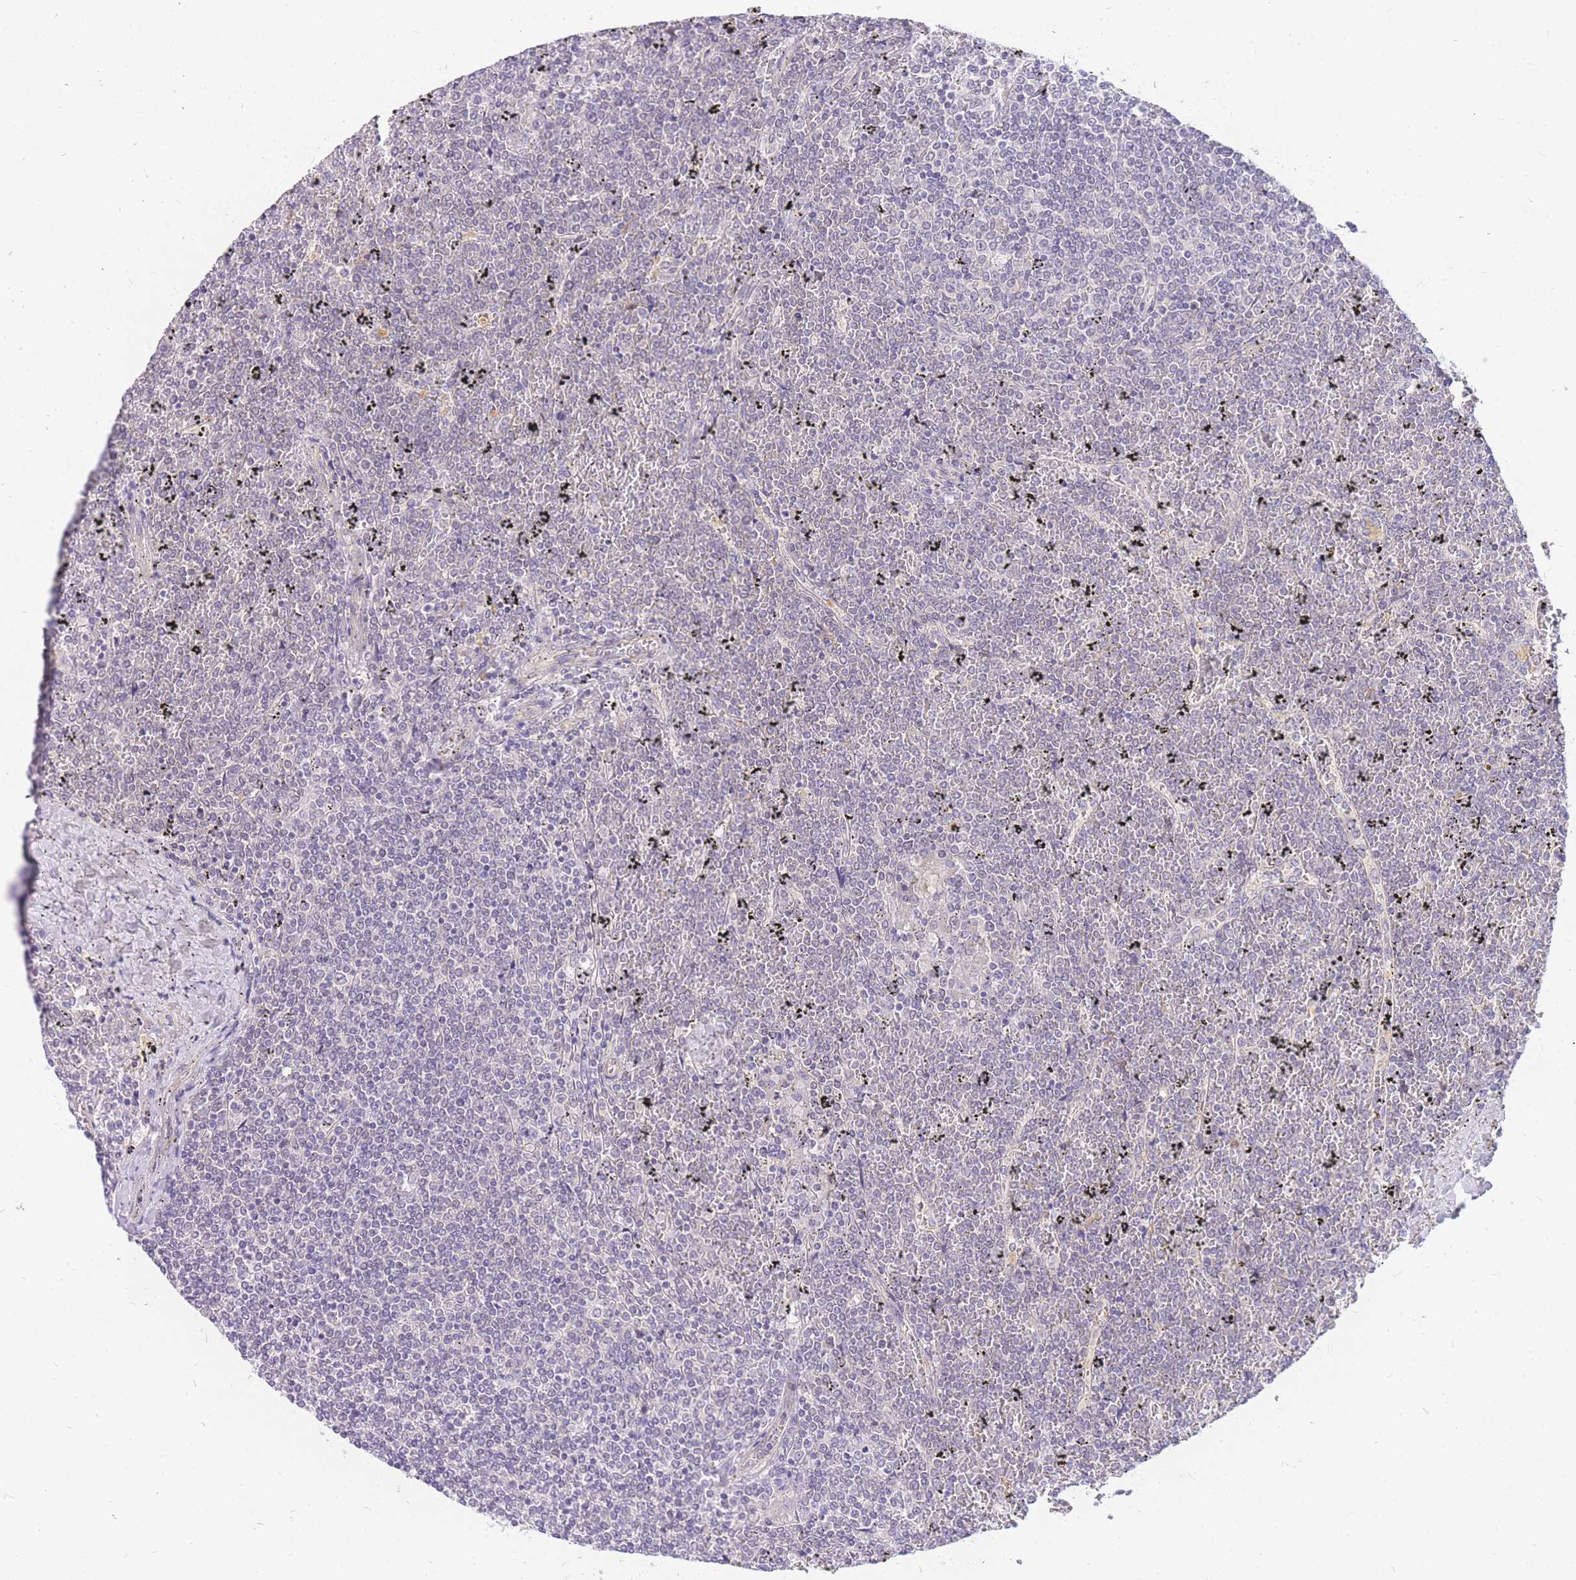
{"staining": {"intensity": "negative", "quantity": "none", "location": "none"}, "tissue": "lymphoma", "cell_type": "Tumor cells", "image_type": "cancer", "snomed": [{"axis": "morphology", "description": "Malignant lymphoma, non-Hodgkin's type, Low grade"}, {"axis": "topography", "description": "Spleen"}], "caption": "Histopathology image shows no protein expression in tumor cells of malignant lymphoma, non-Hodgkin's type (low-grade) tissue. (Stains: DAB (3,3'-diaminobenzidine) IHC with hematoxylin counter stain, Microscopy: brightfield microscopy at high magnification).", "gene": "S100PBP", "patient": {"sex": "female", "age": 19}}